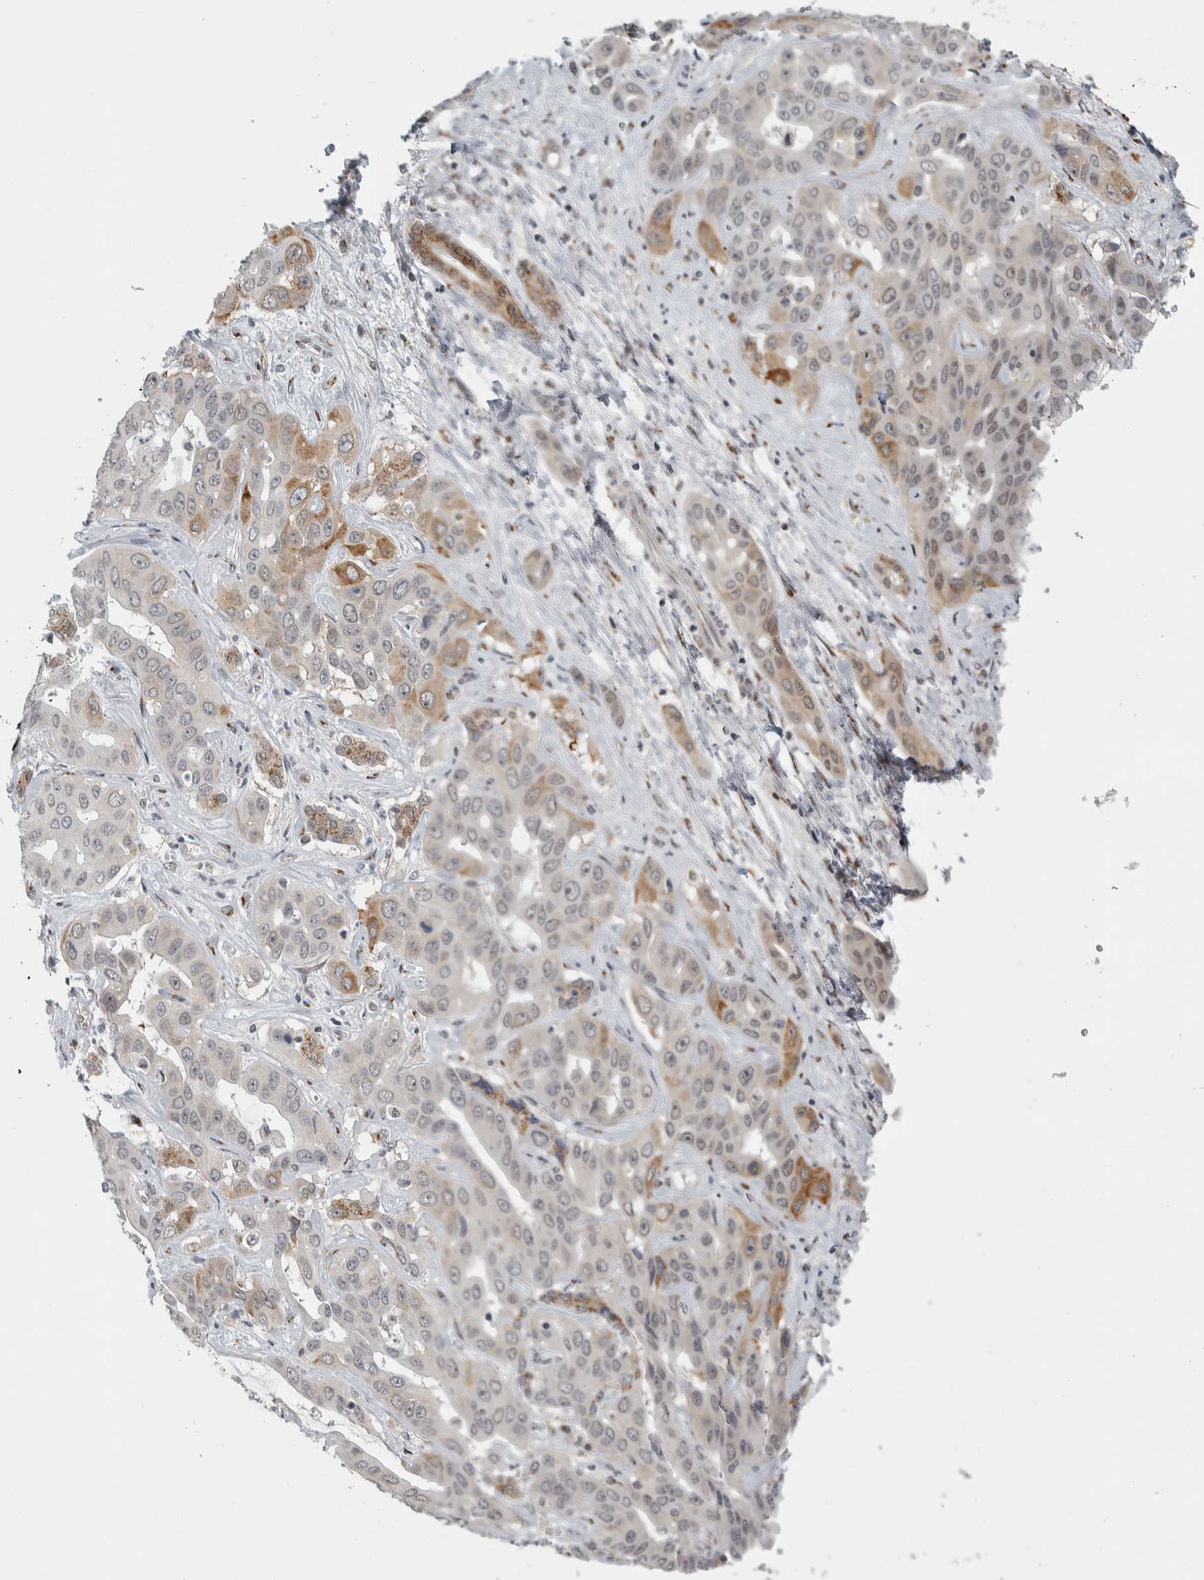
{"staining": {"intensity": "moderate", "quantity": "<25%", "location": "cytoplasmic/membranous"}, "tissue": "liver cancer", "cell_type": "Tumor cells", "image_type": "cancer", "snomed": [{"axis": "morphology", "description": "Cholangiocarcinoma"}, {"axis": "topography", "description": "Liver"}], "caption": "A brown stain labels moderate cytoplasmic/membranous staining of a protein in liver cancer tumor cells. (DAB IHC, brown staining for protein, blue staining for nuclei).", "gene": "ZMYND8", "patient": {"sex": "female", "age": 52}}